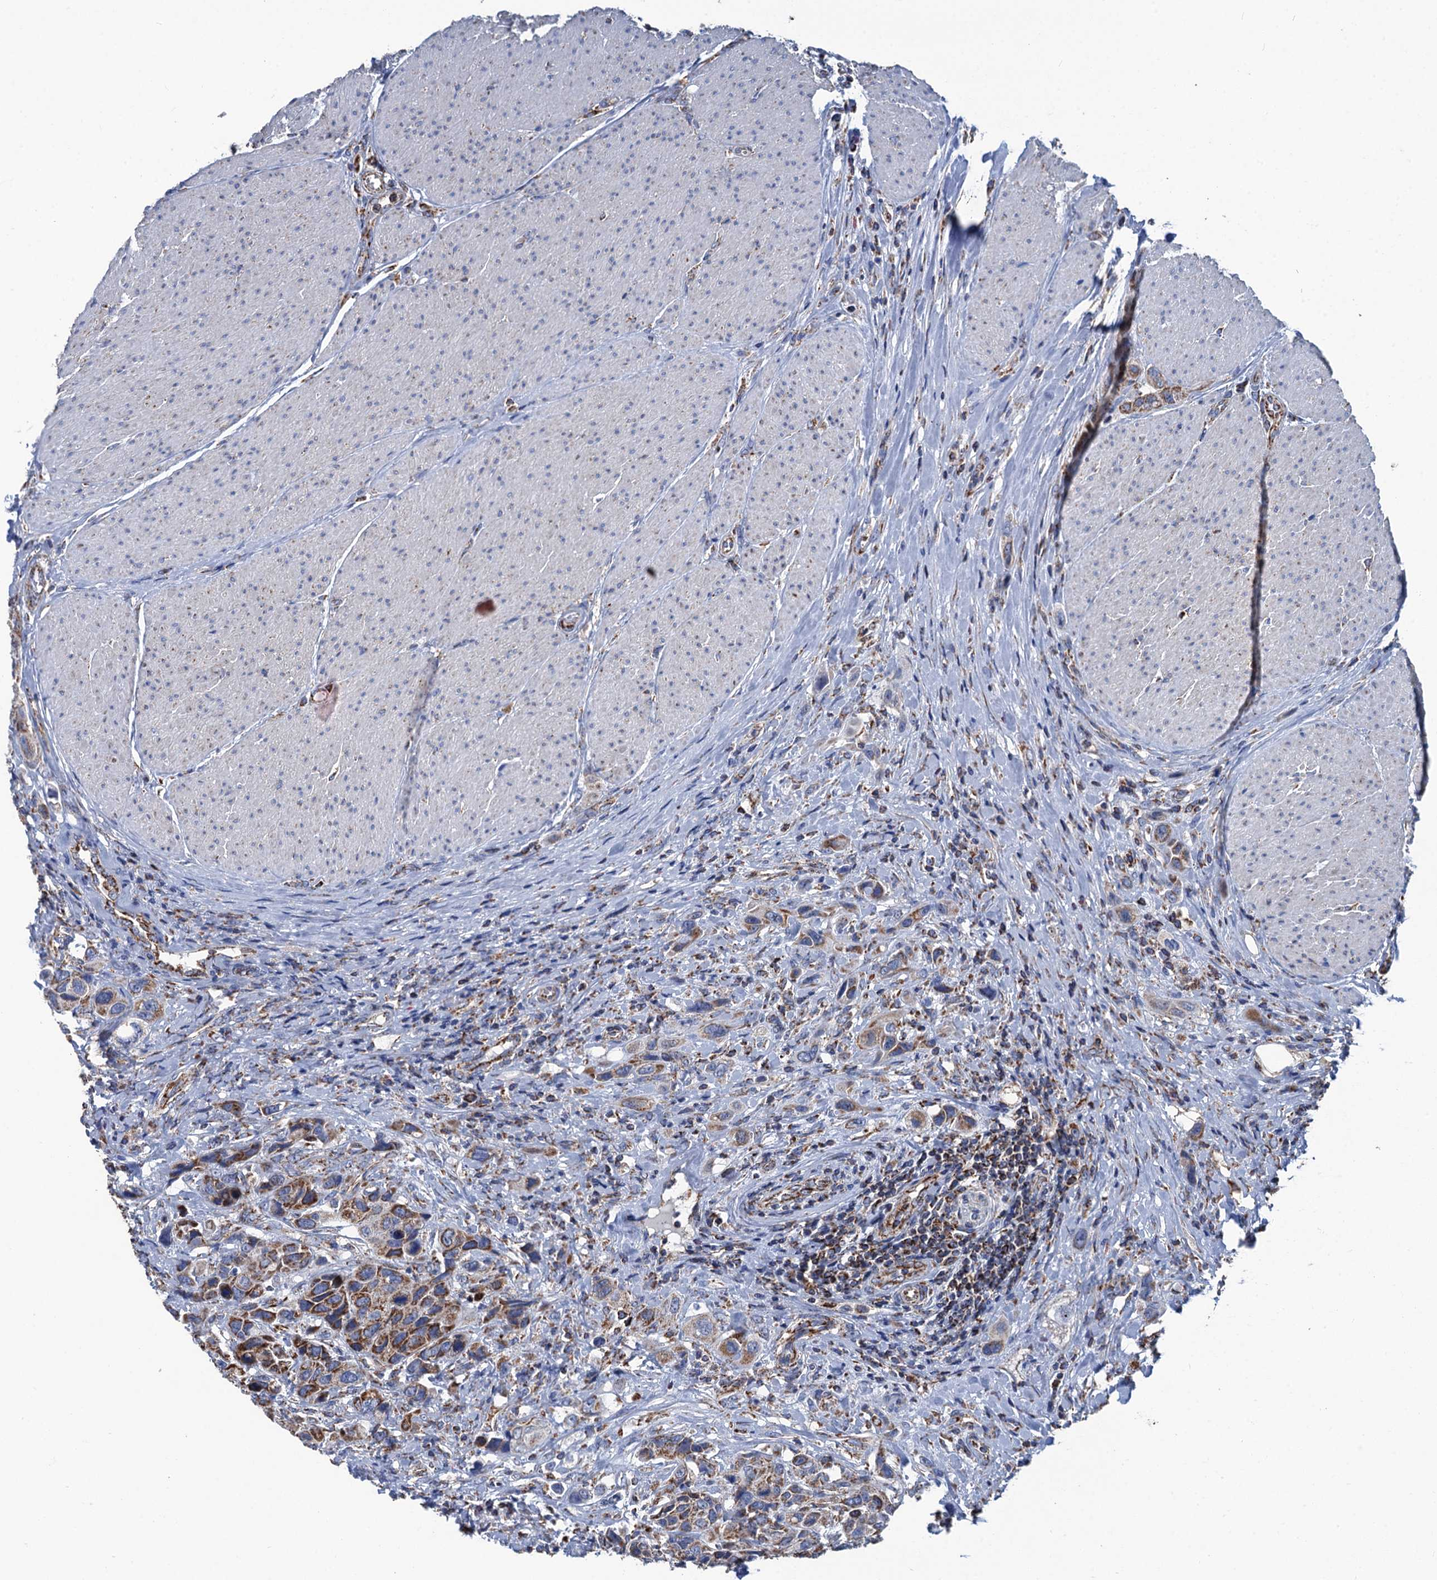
{"staining": {"intensity": "moderate", "quantity": ">75%", "location": "cytoplasmic/membranous"}, "tissue": "urothelial cancer", "cell_type": "Tumor cells", "image_type": "cancer", "snomed": [{"axis": "morphology", "description": "Urothelial carcinoma, High grade"}, {"axis": "topography", "description": "Urinary bladder"}], "caption": "High-grade urothelial carcinoma stained with a protein marker shows moderate staining in tumor cells.", "gene": "IVD", "patient": {"sex": "male", "age": 50}}